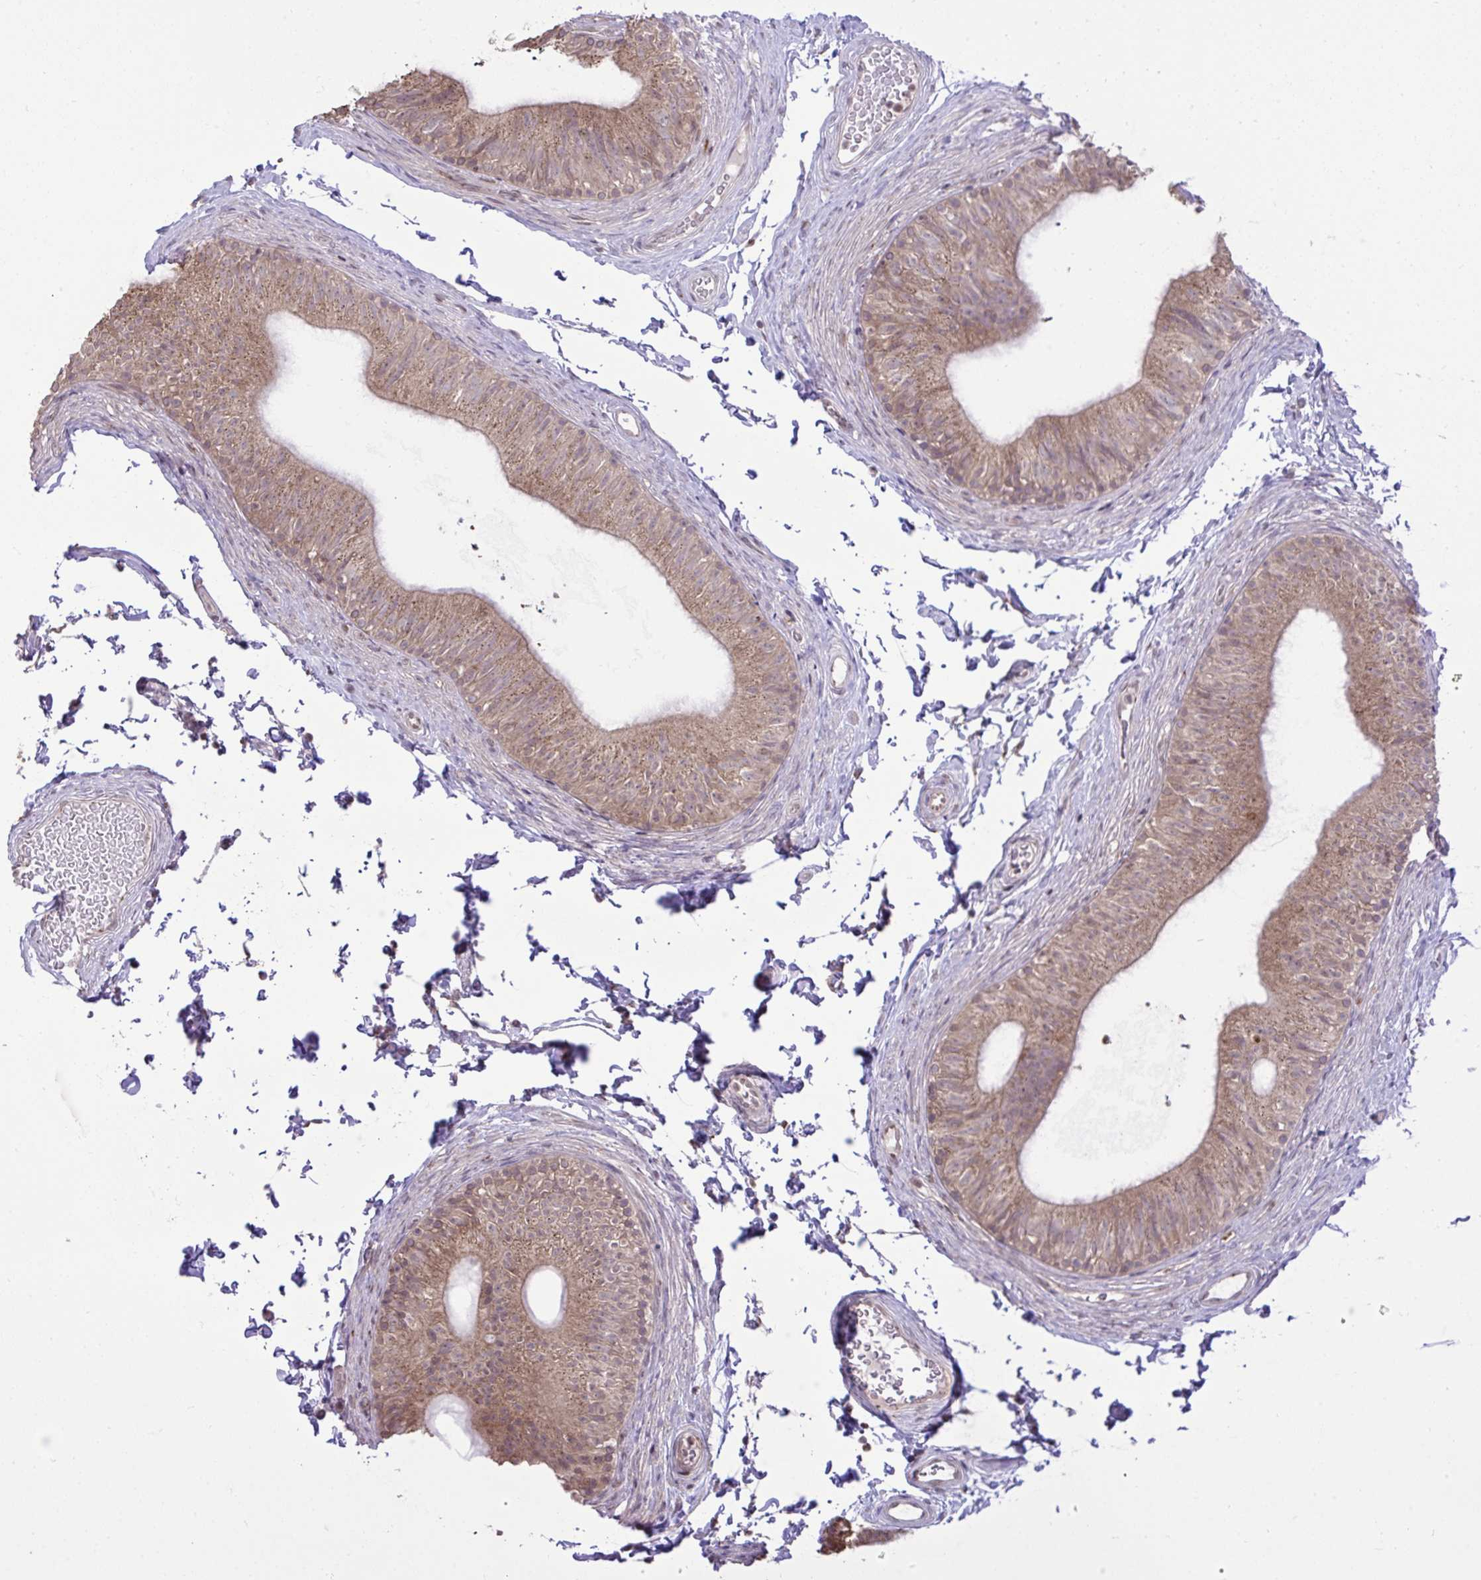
{"staining": {"intensity": "moderate", "quantity": ">75%", "location": "cytoplasmic/membranous"}, "tissue": "epididymis", "cell_type": "Glandular cells", "image_type": "normal", "snomed": [{"axis": "morphology", "description": "Normal tissue, NOS"}, {"axis": "topography", "description": "Epididymis, spermatic cord, NOS"}, {"axis": "topography", "description": "Epididymis"}, {"axis": "topography", "description": "Peripheral nerve tissue"}], "caption": "Moderate cytoplasmic/membranous staining is appreciated in approximately >75% of glandular cells in unremarkable epididymis.", "gene": "CYP20A1", "patient": {"sex": "male", "age": 29}}